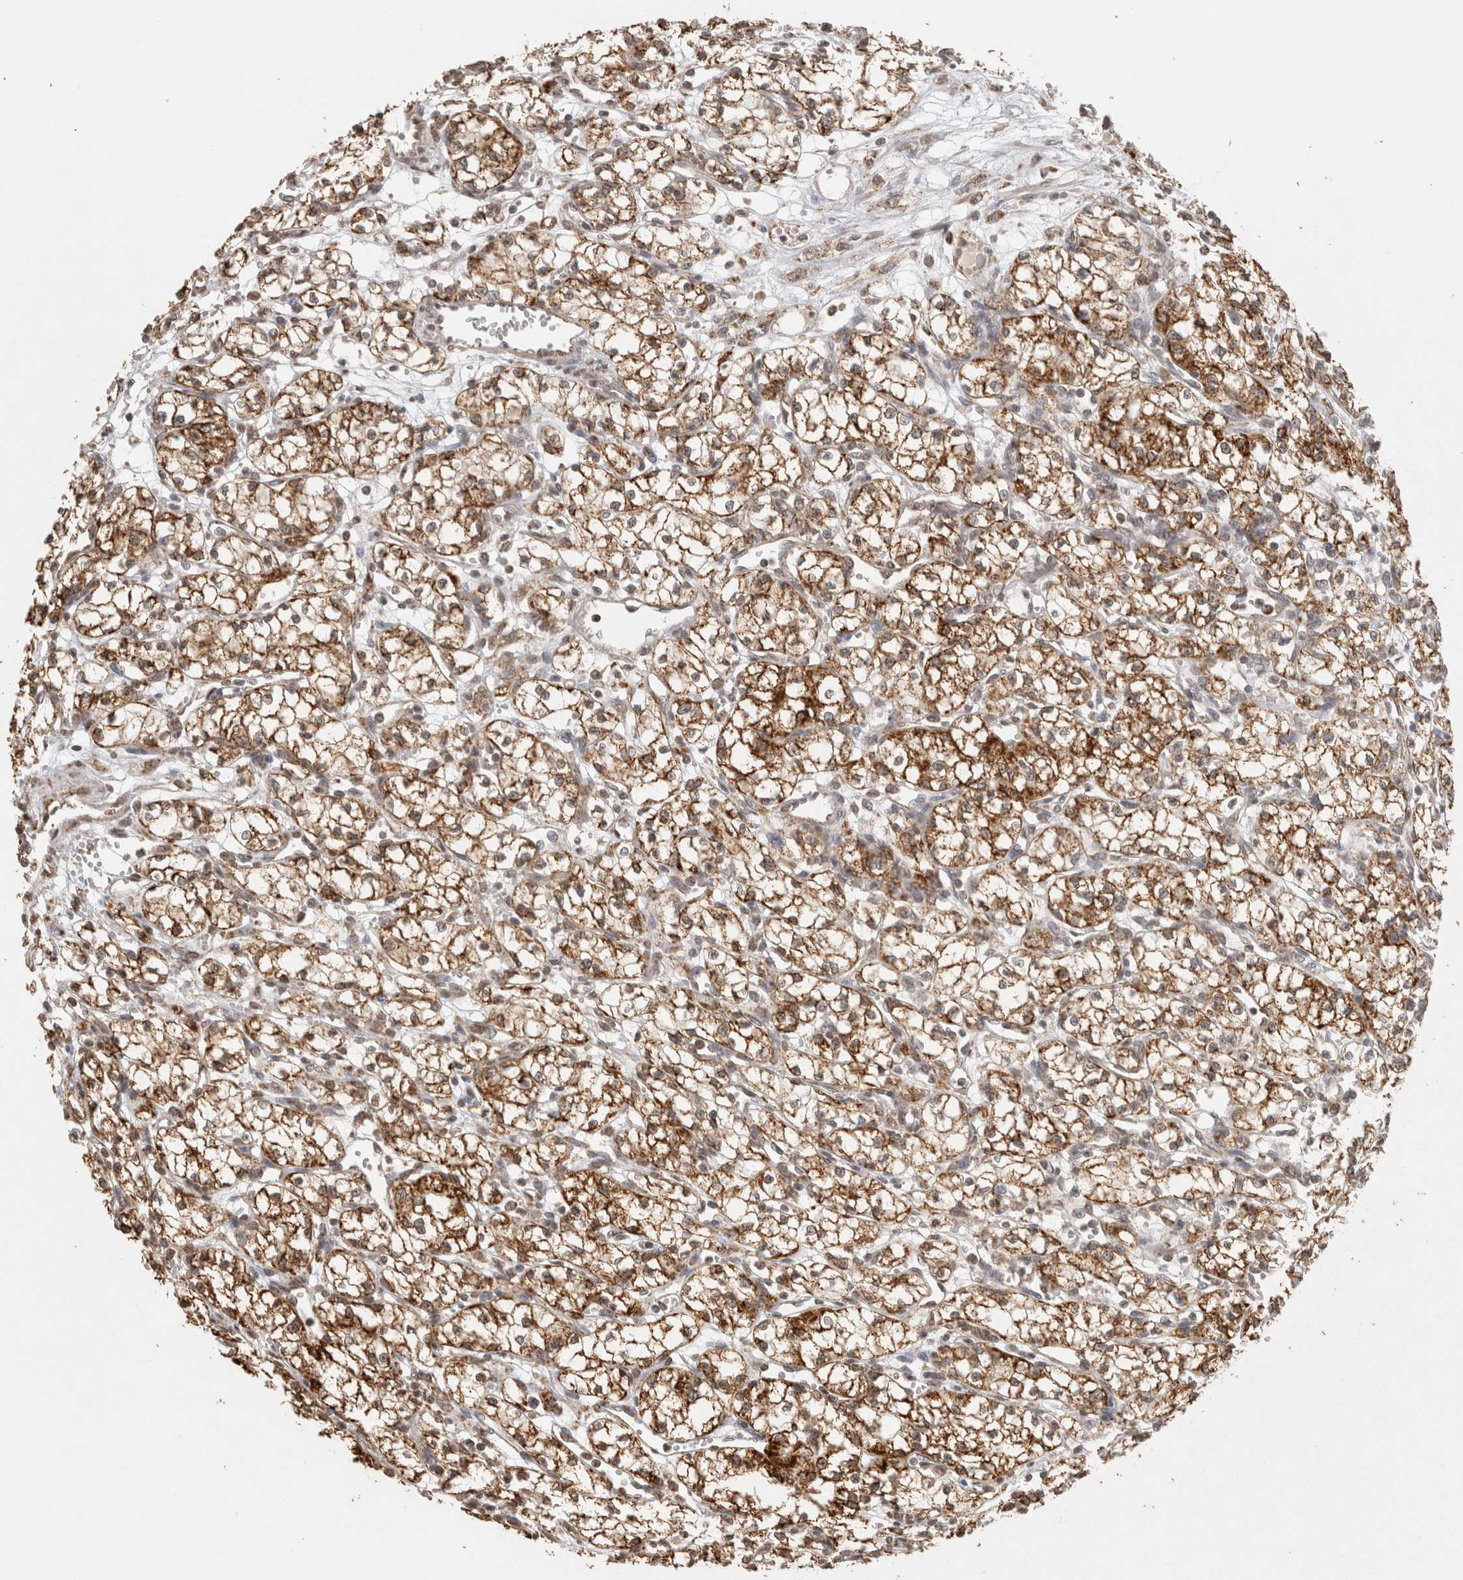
{"staining": {"intensity": "strong", "quantity": ">75%", "location": "cytoplasmic/membranous"}, "tissue": "renal cancer", "cell_type": "Tumor cells", "image_type": "cancer", "snomed": [{"axis": "morphology", "description": "Normal tissue, NOS"}, {"axis": "morphology", "description": "Adenocarcinoma, NOS"}, {"axis": "topography", "description": "Kidney"}], "caption": "Renal cancer stained with IHC demonstrates strong cytoplasmic/membranous expression in approximately >75% of tumor cells.", "gene": "BNIP3L", "patient": {"sex": "male", "age": 59}}